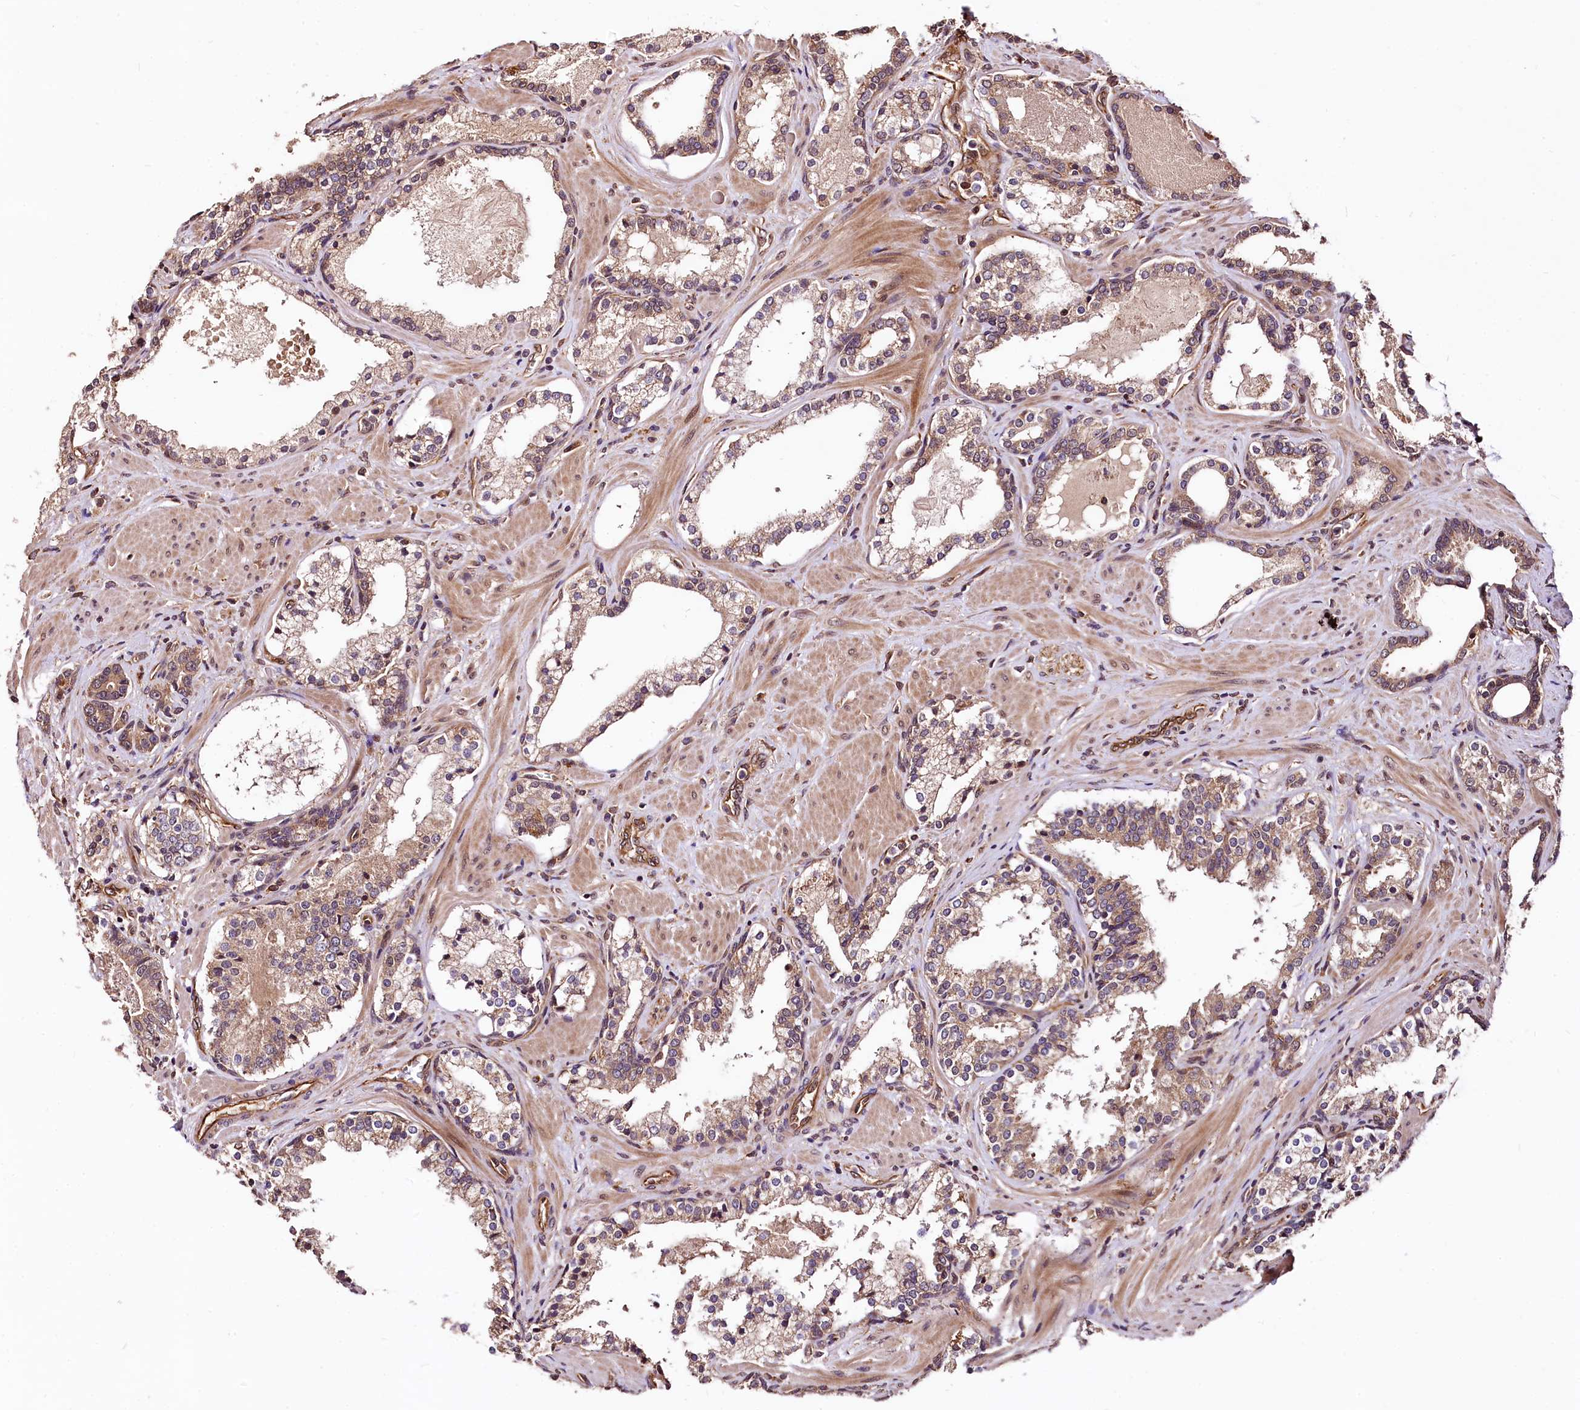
{"staining": {"intensity": "weak", "quantity": ">75%", "location": "cytoplasmic/membranous"}, "tissue": "prostate cancer", "cell_type": "Tumor cells", "image_type": "cancer", "snomed": [{"axis": "morphology", "description": "Adenocarcinoma, High grade"}, {"axis": "topography", "description": "Prostate"}], "caption": "Weak cytoplasmic/membranous staining is present in about >75% of tumor cells in prostate cancer (high-grade adenocarcinoma).", "gene": "TBCEL", "patient": {"sex": "male", "age": 58}}